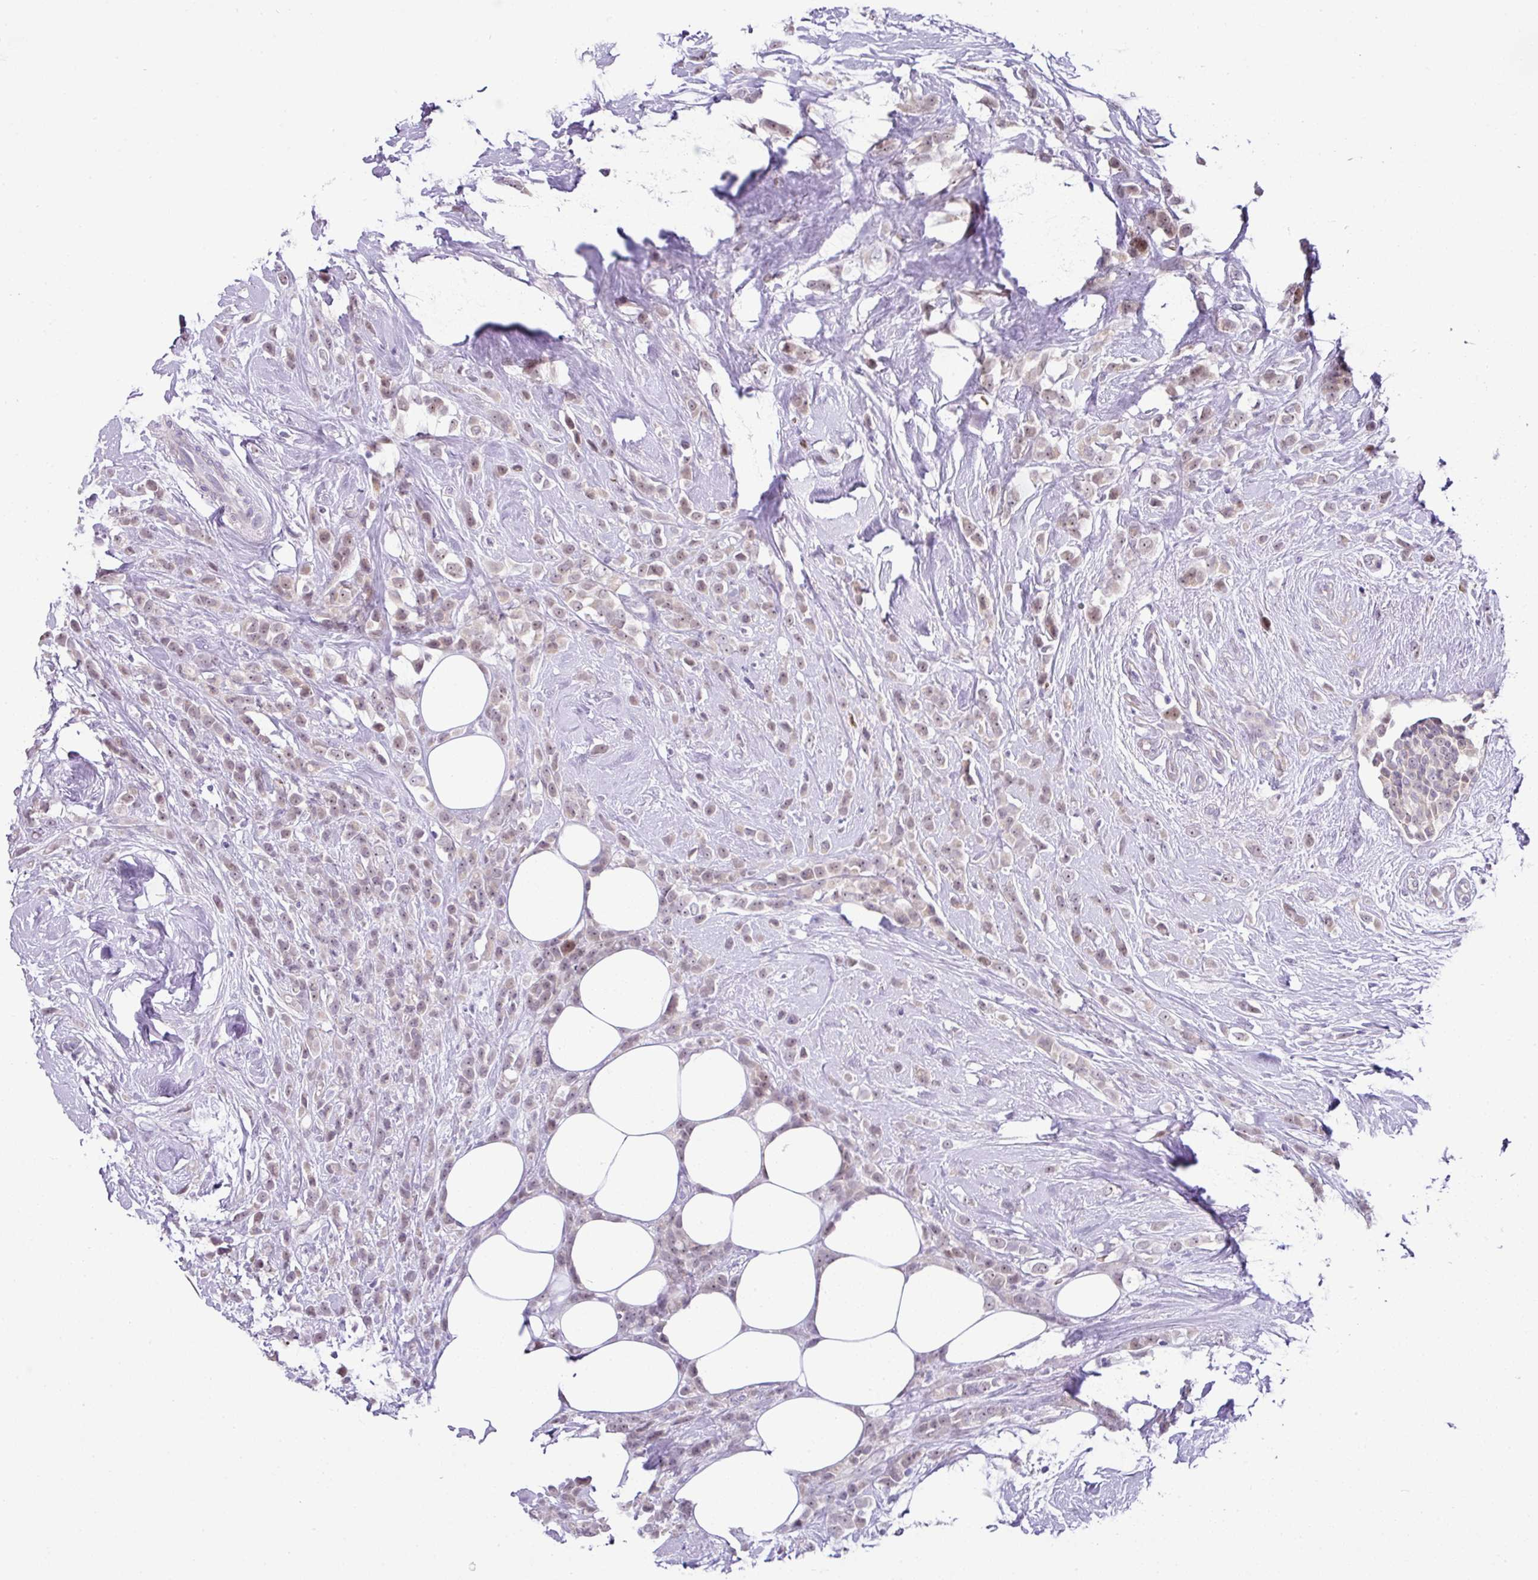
{"staining": {"intensity": "moderate", "quantity": "25%-75%", "location": "nuclear"}, "tissue": "breast cancer", "cell_type": "Tumor cells", "image_type": "cancer", "snomed": [{"axis": "morphology", "description": "Duct carcinoma"}, {"axis": "topography", "description": "Breast"}], "caption": "DAB immunohistochemical staining of infiltrating ductal carcinoma (breast) demonstrates moderate nuclear protein staining in approximately 25%-75% of tumor cells.", "gene": "PARP2", "patient": {"sex": "female", "age": 80}}